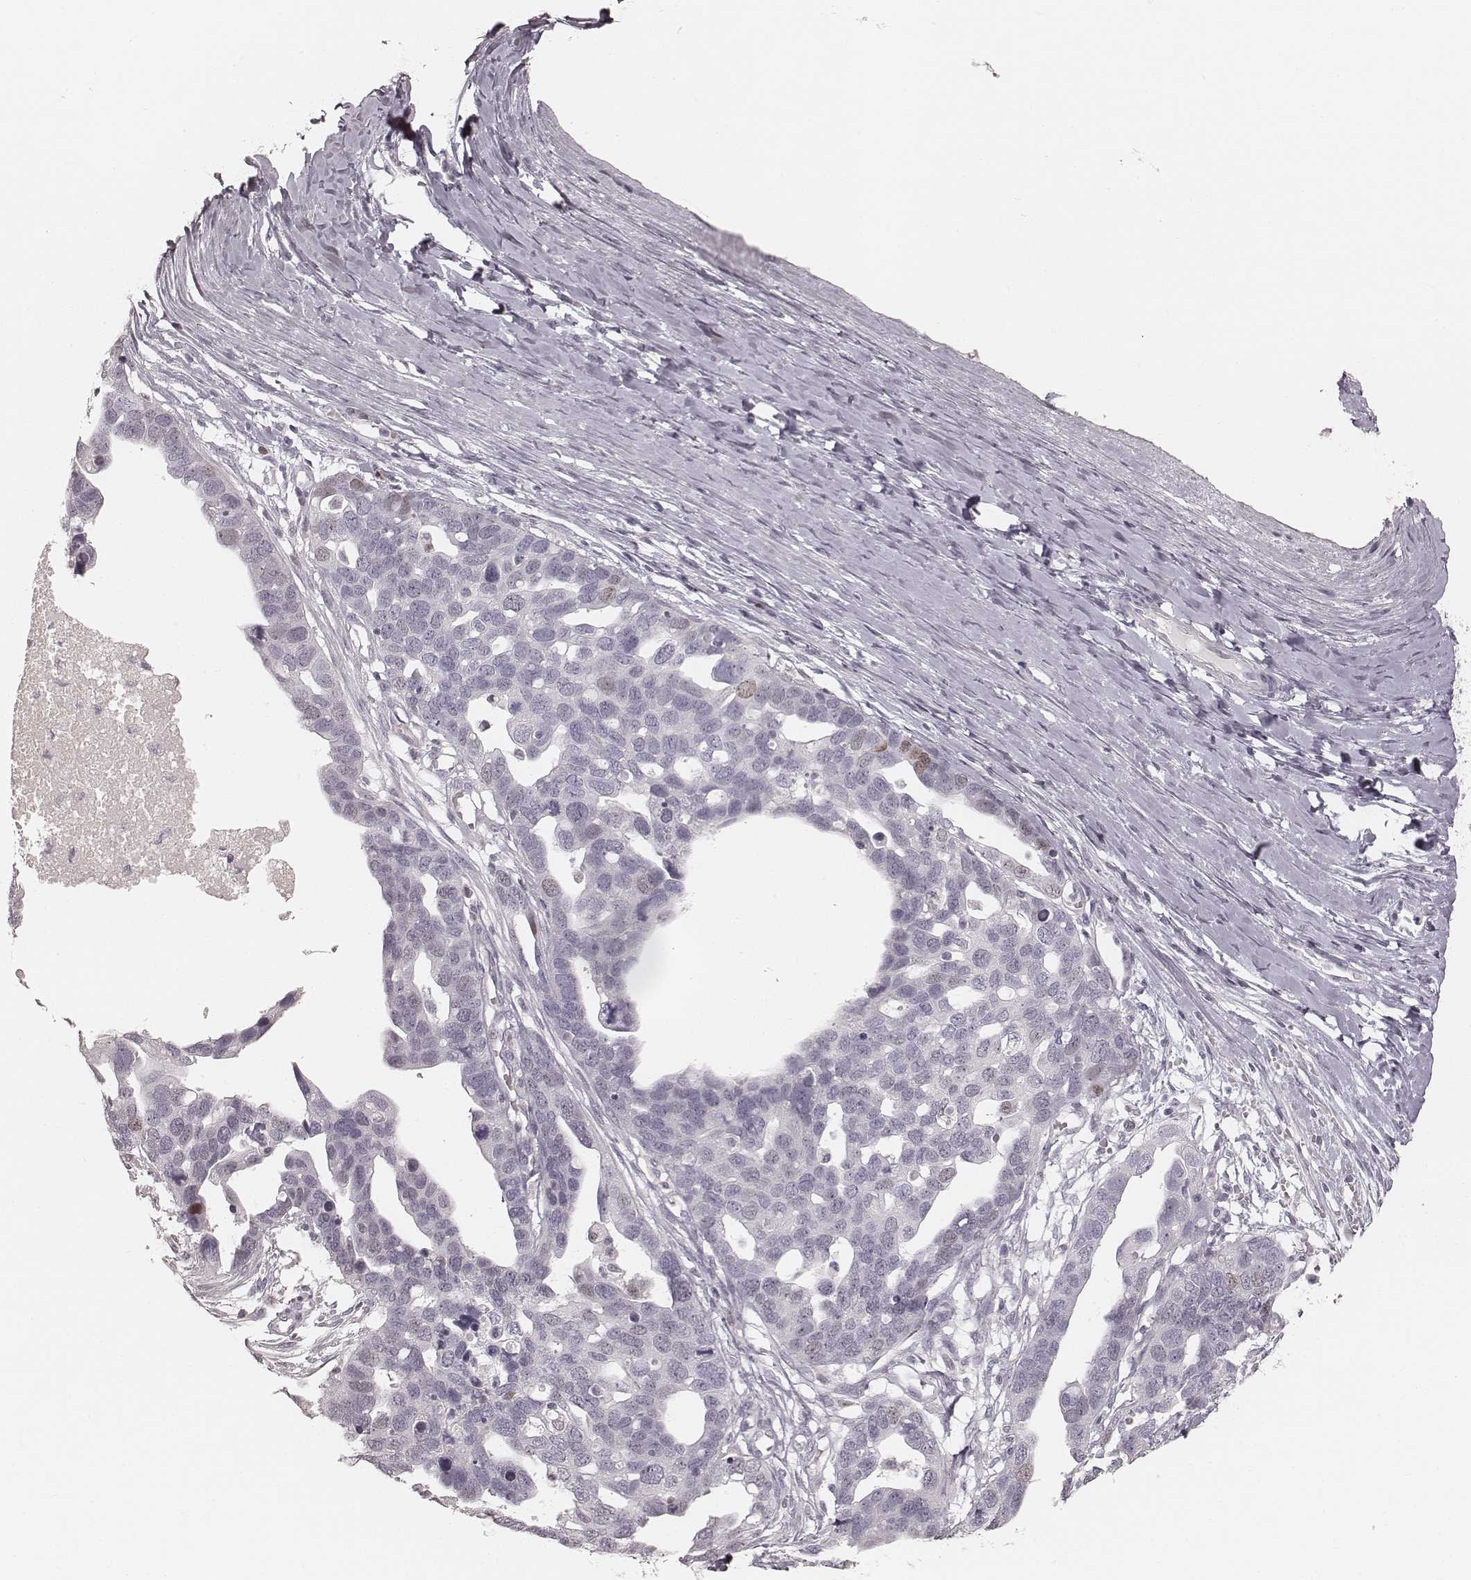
{"staining": {"intensity": "negative", "quantity": "none", "location": "none"}, "tissue": "ovarian cancer", "cell_type": "Tumor cells", "image_type": "cancer", "snomed": [{"axis": "morphology", "description": "Cystadenocarcinoma, serous, NOS"}, {"axis": "topography", "description": "Ovary"}], "caption": "This is an IHC photomicrograph of ovarian cancer. There is no positivity in tumor cells.", "gene": "TEX37", "patient": {"sex": "female", "age": 54}}